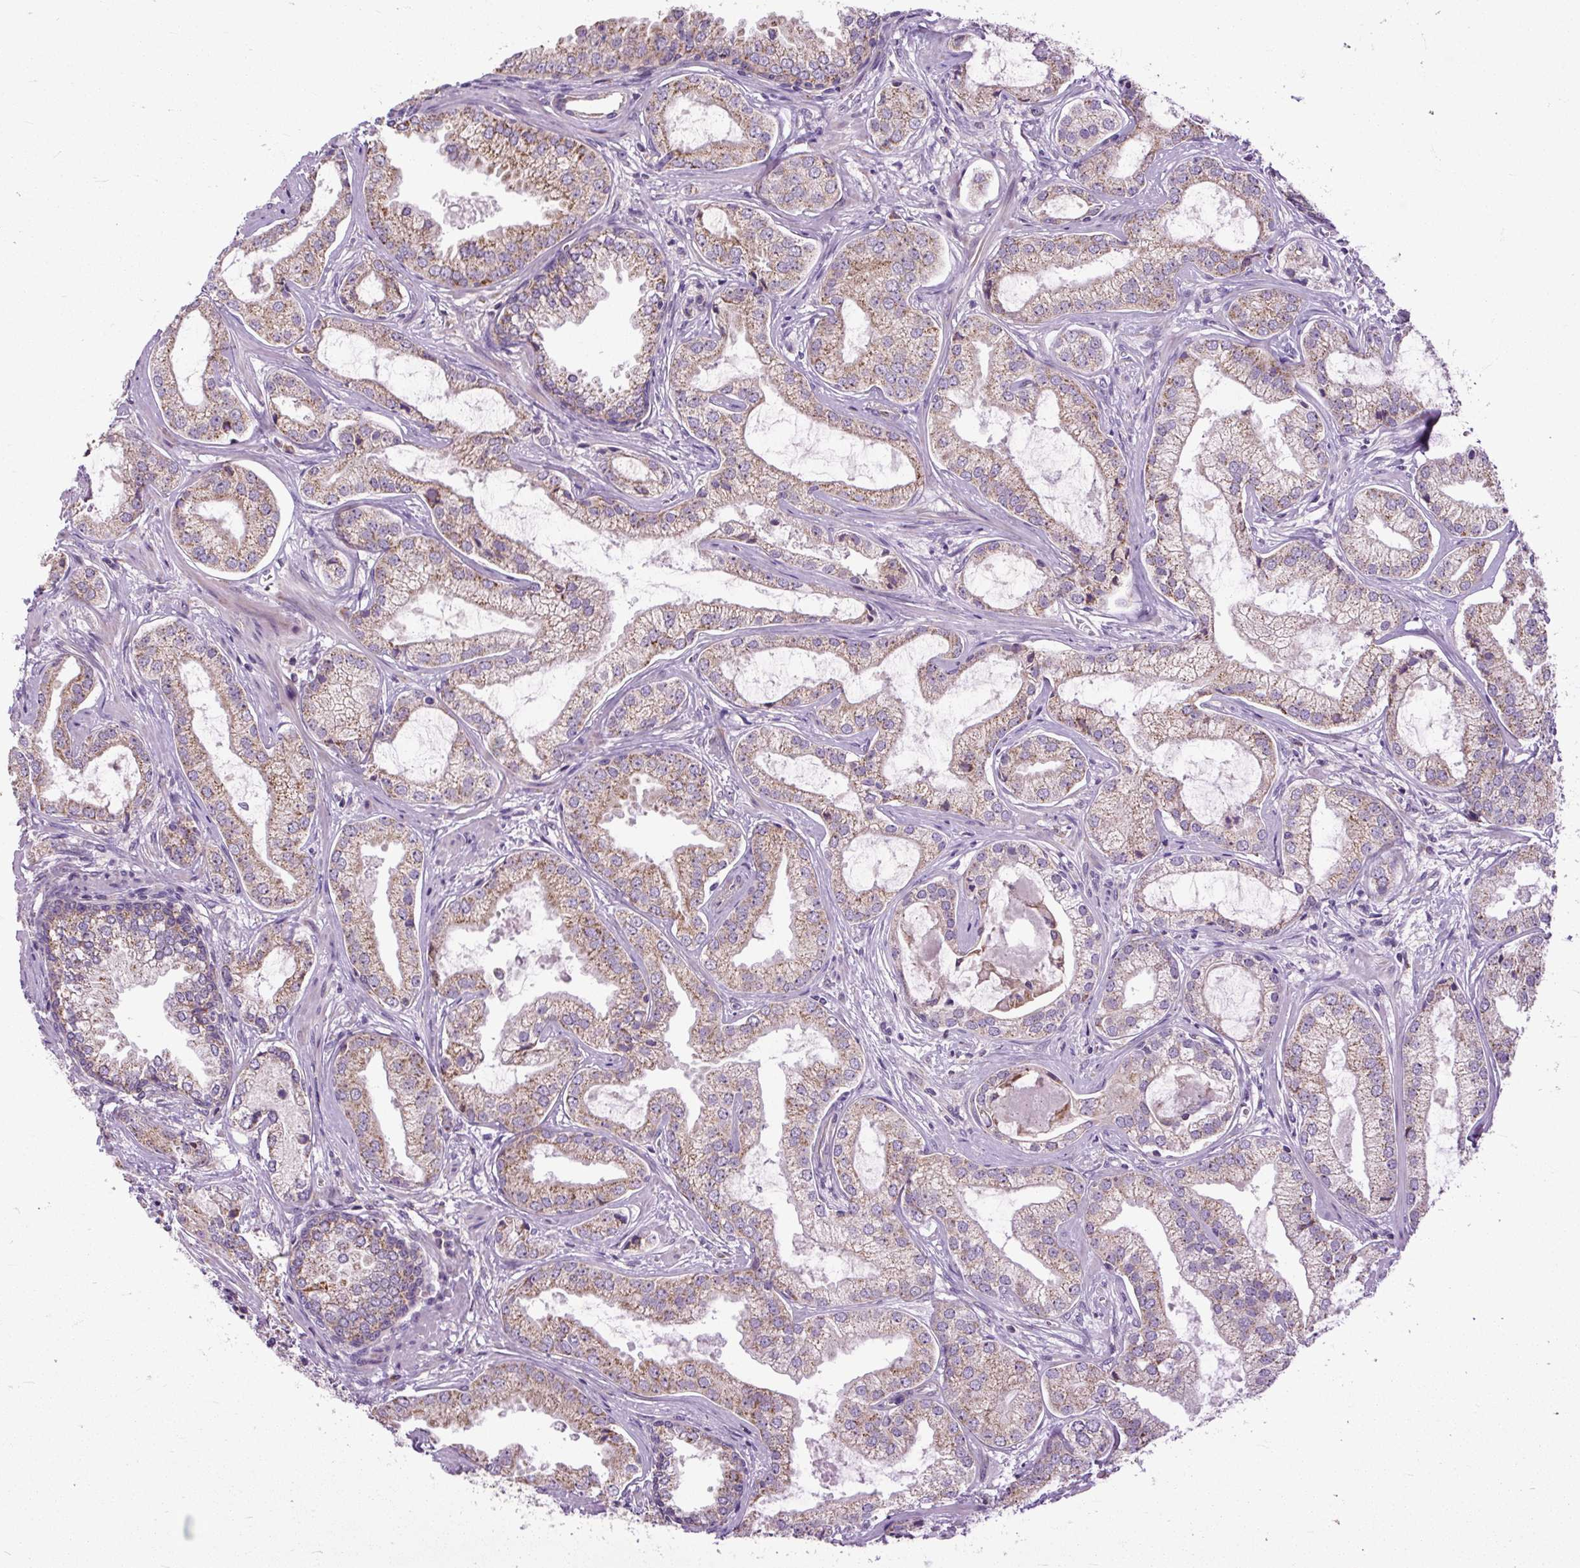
{"staining": {"intensity": "moderate", "quantity": ">75%", "location": "cytoplasmic/membranous"}, "tissue": "prostate cancer", "cell_type": "Tumor cells", "image_type": "cancer", "snomed": [{"axis": "morphology", "description": "Adenocarcinoma, Medium grade"}, {"axis": "topography", "description": "Prostate"}], "caption": "A photomicrograph of human adenocarcinoma (medium-grade) (prostate) stained for a protein demonstrates moderate cytoplasmic/membranous brown staining in tumor cells. (DAB (3,3'-diaminobenzidine) IHC, brown staining for protein, blue staining for nuclei).", "gene": "TM2D3", "patient": {"sex": "male", "age": 57}}